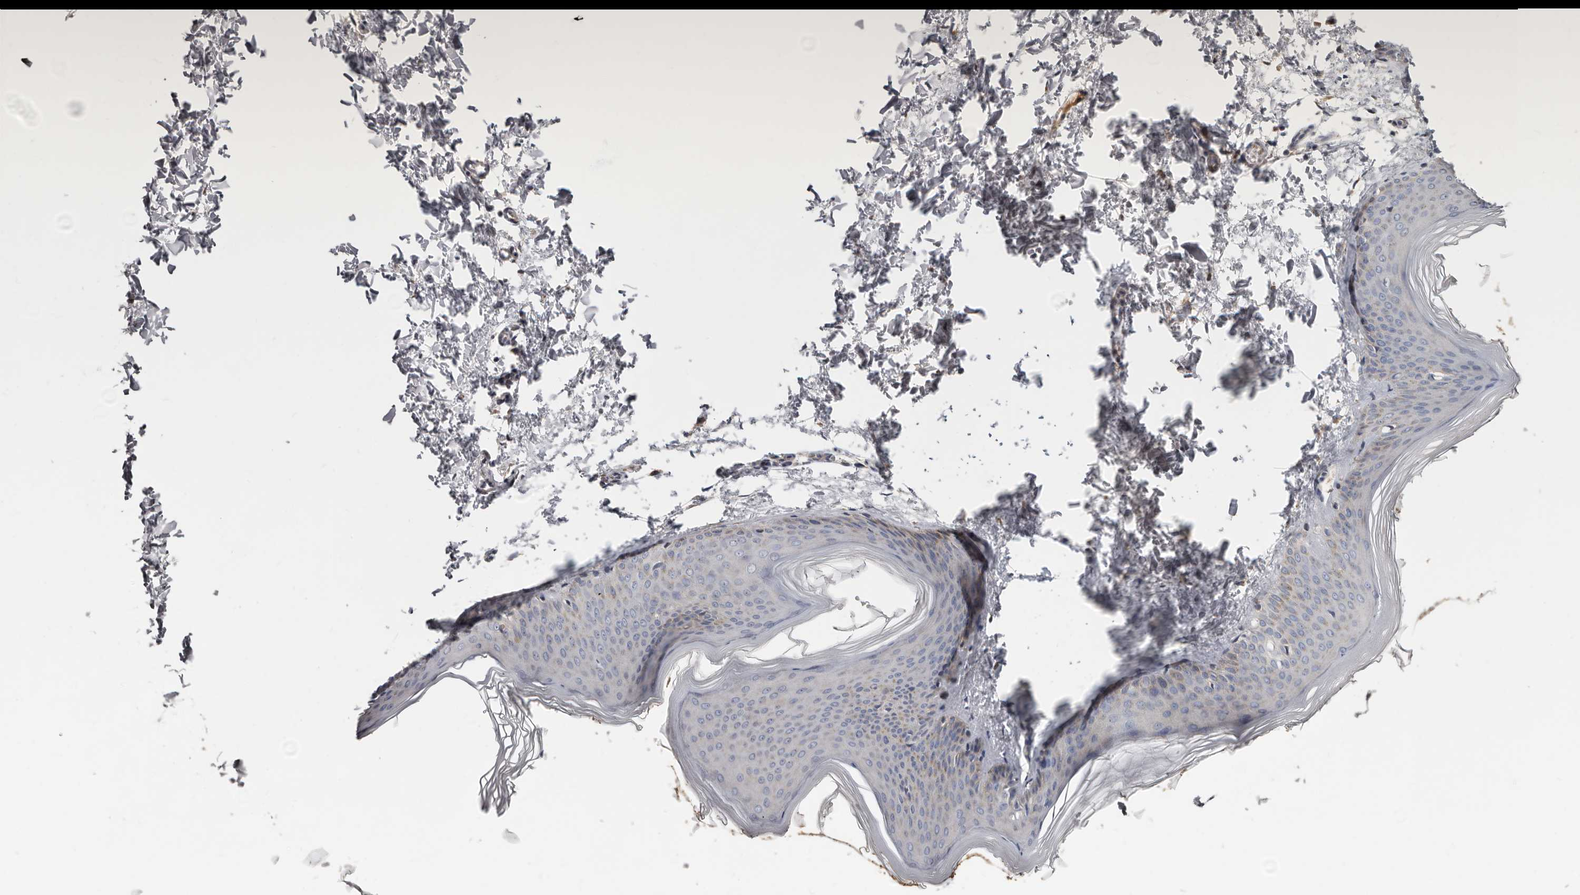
{"staining": {"intensity": "negative", "quantity": "none", "location": "none"}, "tissue": "skin", "cell_type": "Fibroblasts", "image_type": "normal", "snomed": [{"axis": "morphology", "description": "Normal tissue, NOS"}, {"axis": "topography", "description": "Skin"}], "caption": "The photomicrograph displays no significant staining in fibroblasts of skin. (DAB (3,3'-diaminobenzidine) IHC, high magnification).", "gene": "ASIC5", "patient": {"sex": "female", "age": 27}}